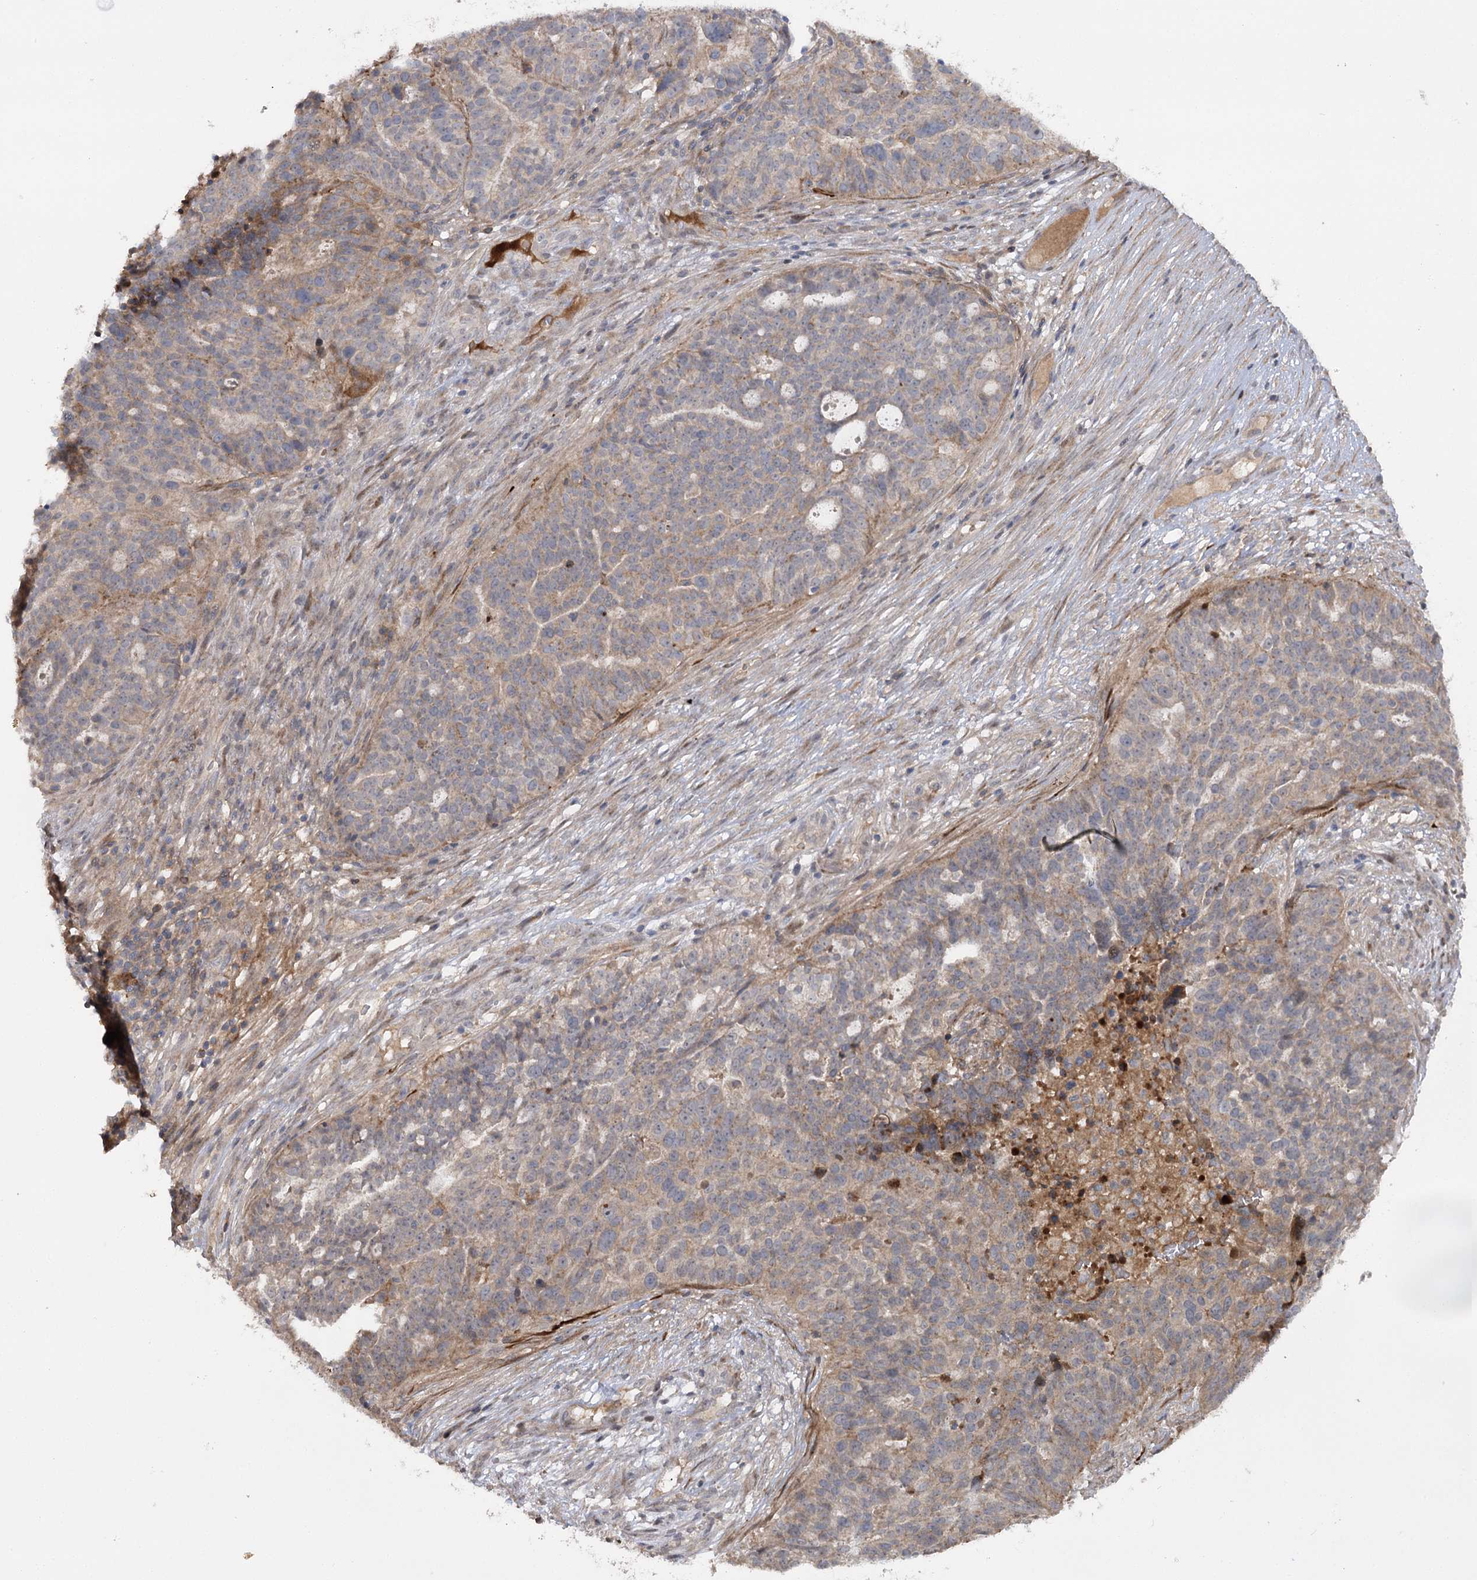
{"staining": {"intensity": "weak", "quantity": "<25%", "location": "cytoplasmic/membranous"}, "tissue": "ovarian cancer", "cell_type": "Tumor cells", "image_type": "cancer", "snomed": [{"axis": "morphology", "description": "Cystadenocarcinoma, serous, NOS"}, {"axis": "topography", "description": "Ovary"}], "caption": "Tumor cells show no significant positivity in serous cystadenocarcinoma (ovarian). (DAB immunohistochemistry, high magnification).", "gene": "KCNN2", "patient": {"sex": "female", "age": 59}}